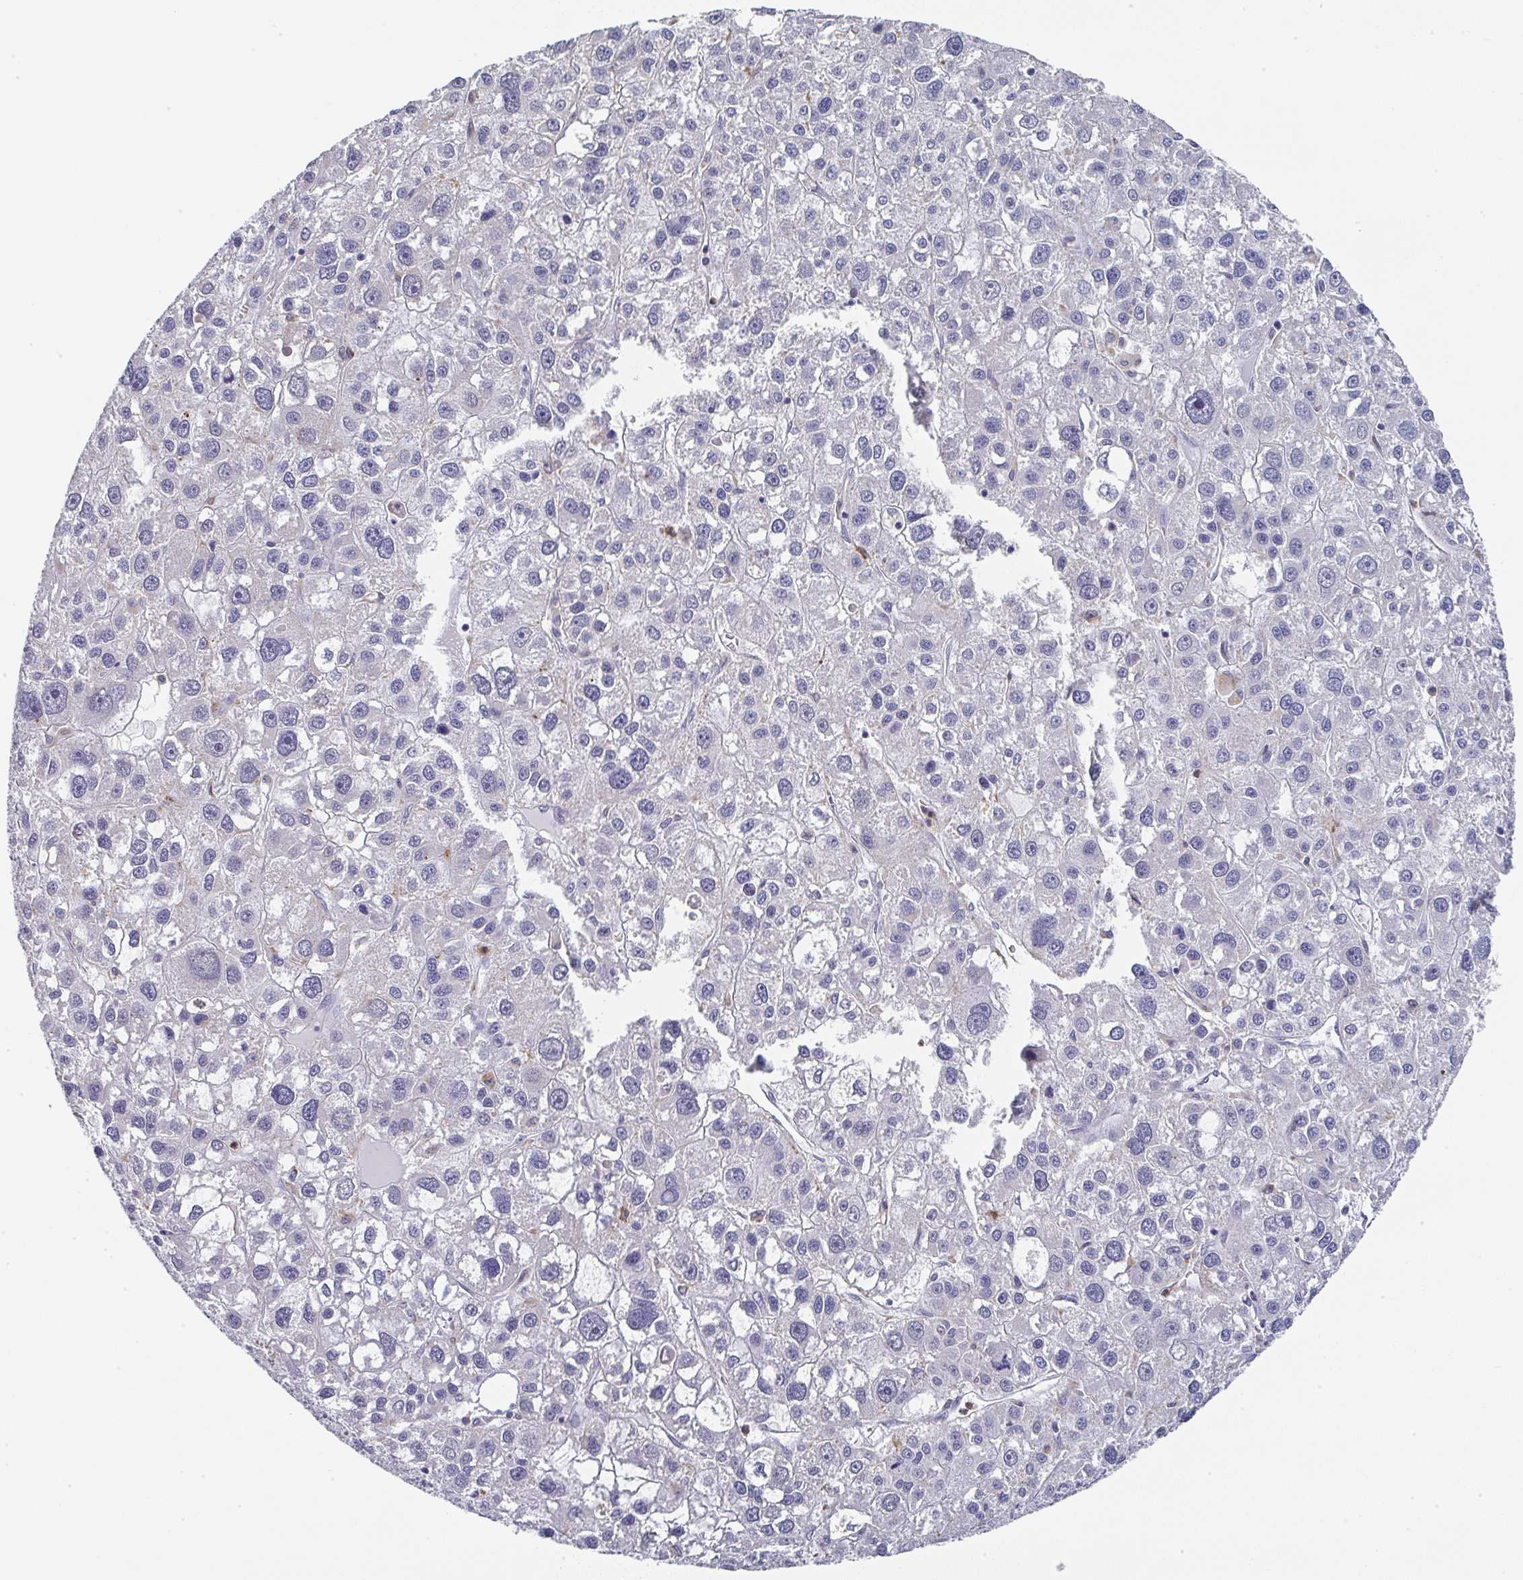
{"staining": {"intensity": "negative", "quantity": "none", "location": "none"}, "tissue": "liver cancer", "cell_type": "Tumor cells", "image_type": "cancer", "snomed": [{"axis": "morphology", "description": "Carcinoma, Hepatocellular, NOS"}, {"axis": "topography", "description": "Liver"}], "caption": "Hepatocellular carcinoma (liver) was stained to show a protein in brown. There is no significant positivity in tumor cells.", "gene": "NCF1", "patient": {"sex": "male", "age": 73}}